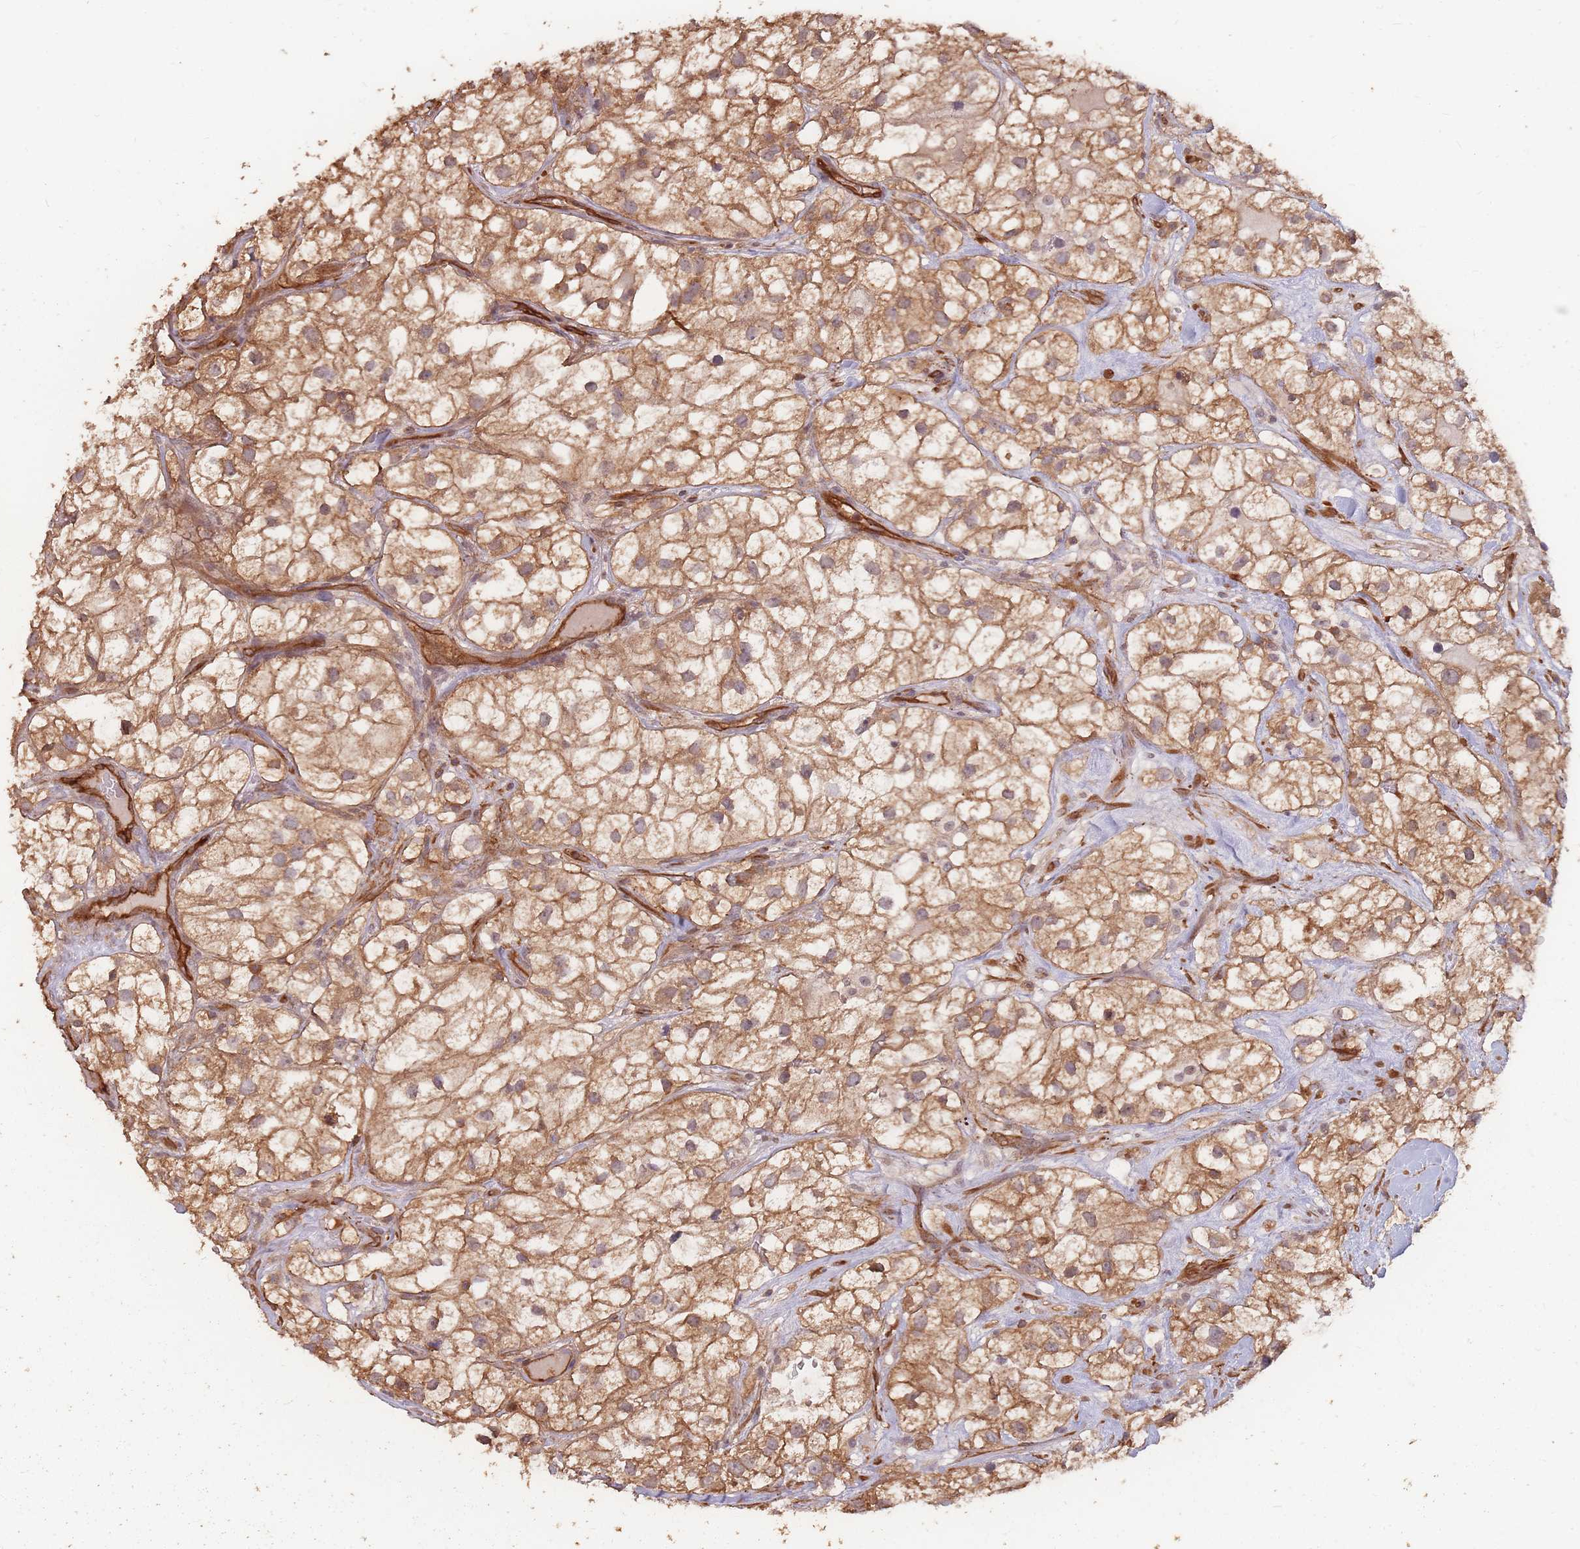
{"staining": {"intensity": "moderate", "quantity": ">75%", "location": "cytoplasmic/membranous"}, "tissue": "renal cancer", "cell_type": "Tumor cells", "image_type": "cancer", "snomed": [{"axis": "morphology", "description": "Adenocarcinoma, NOS"}, {"axis": "topography", "description": "Kidney"}], "caption": "IHC micrograph of neoplastic tissue: human adenocarcinoma (renal) stained using immunohistochemistry (IHC) reveals medium levels of moderate protein expression localized specifically in the cytoplasmic/membranous of tumor cells, appearing as a cytoplasmic/membranous brown color.", "gene": "PLS3", "patient": {"sex": "male", "age": 59}}